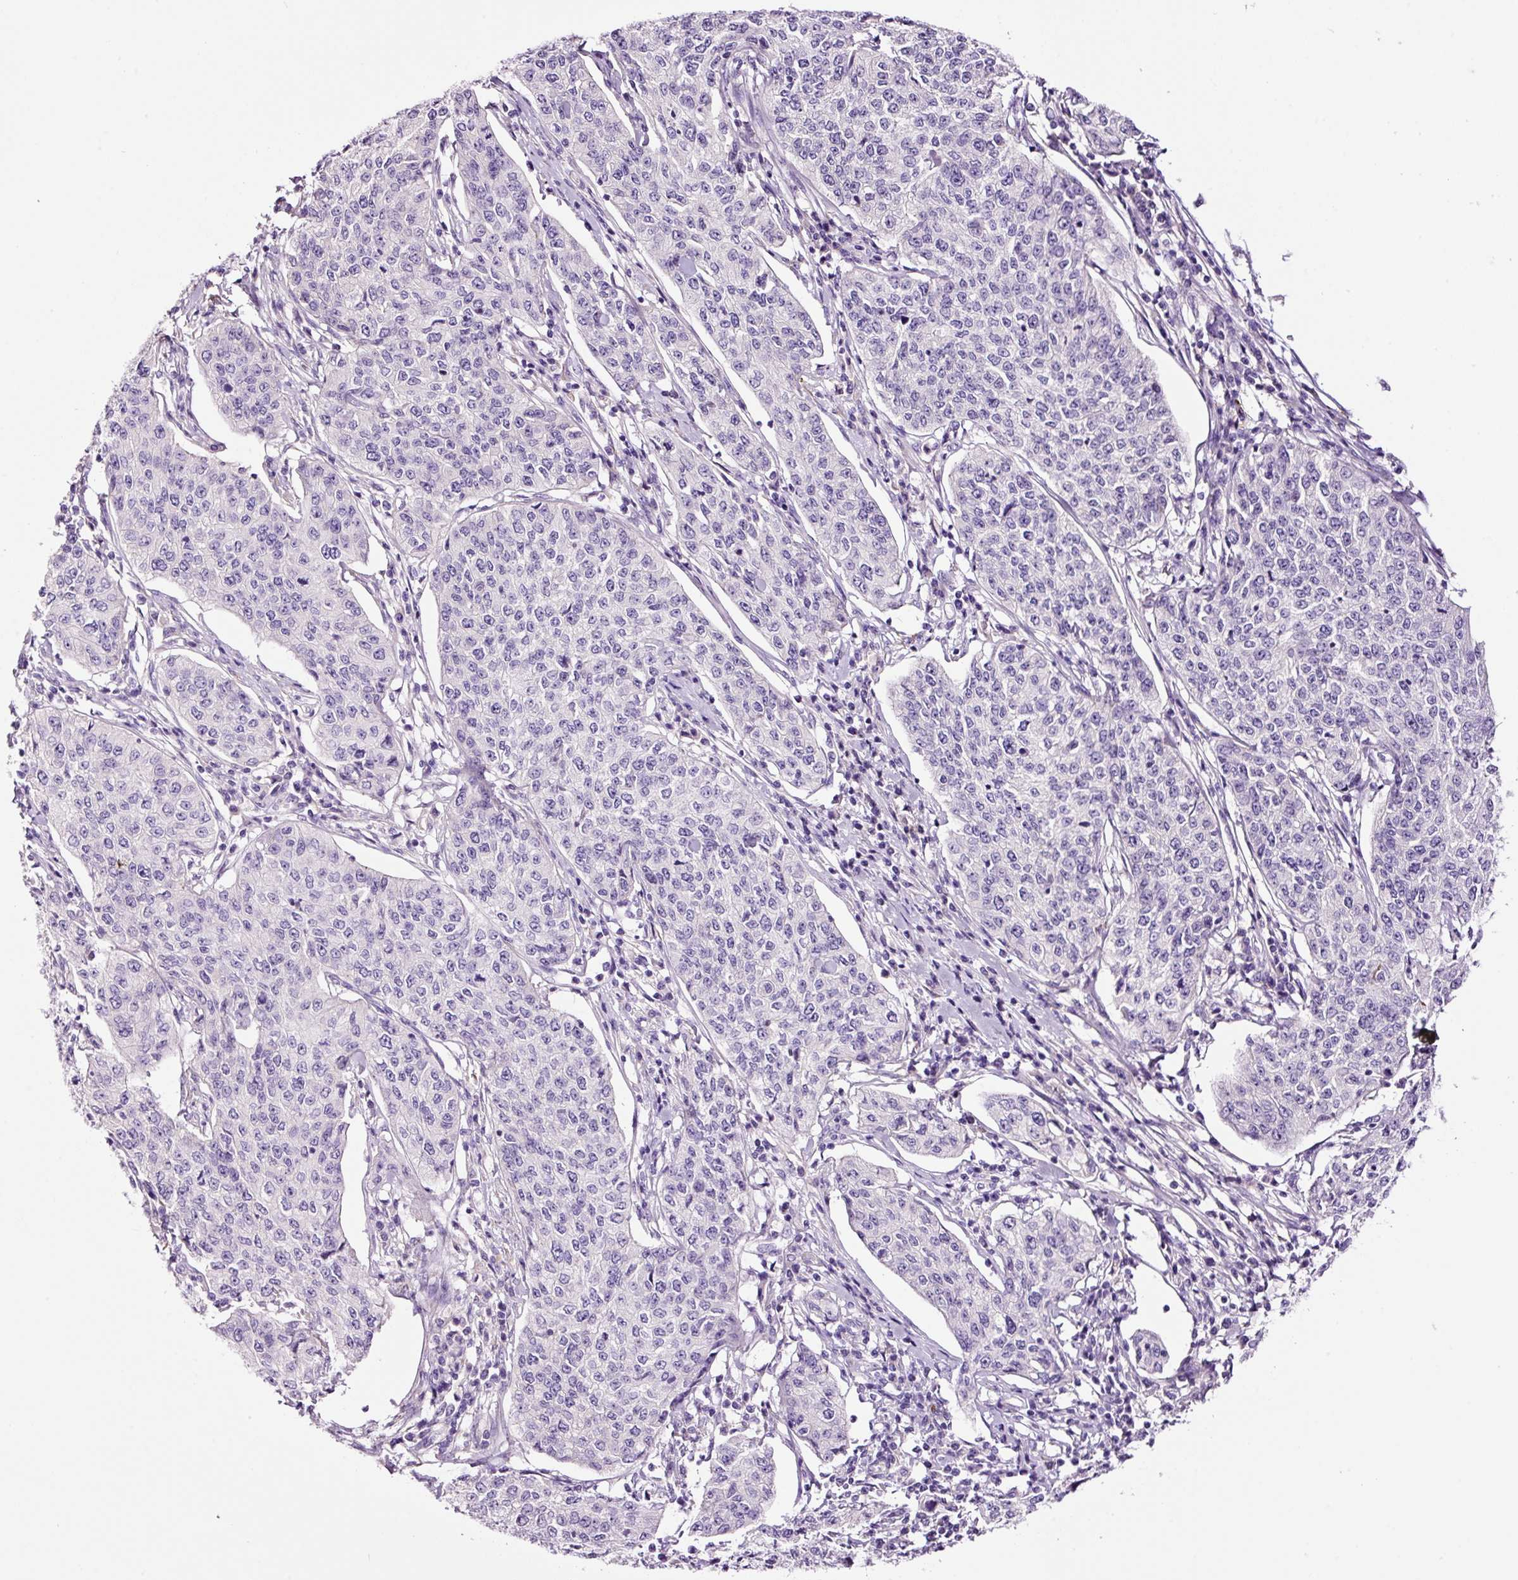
{"staining": {"intensity": "negative", "quantity": "none", "location": "none"}, "tissue": "cervical cancer", "cell_type": "Tumor cells", "image_type": "cancer", "snomed": [{"axis": "morphology", "description": "Squamous cell carcinoma, NOS"}, {"axis": "topography", "description": "Cervix"}], "caption": "Histopathology image shows no significant protein staining in tumor cells of cervical squamous cell carcinoma.", "gene": "PAM", "patient": {"sex": "female", "age": 35}}